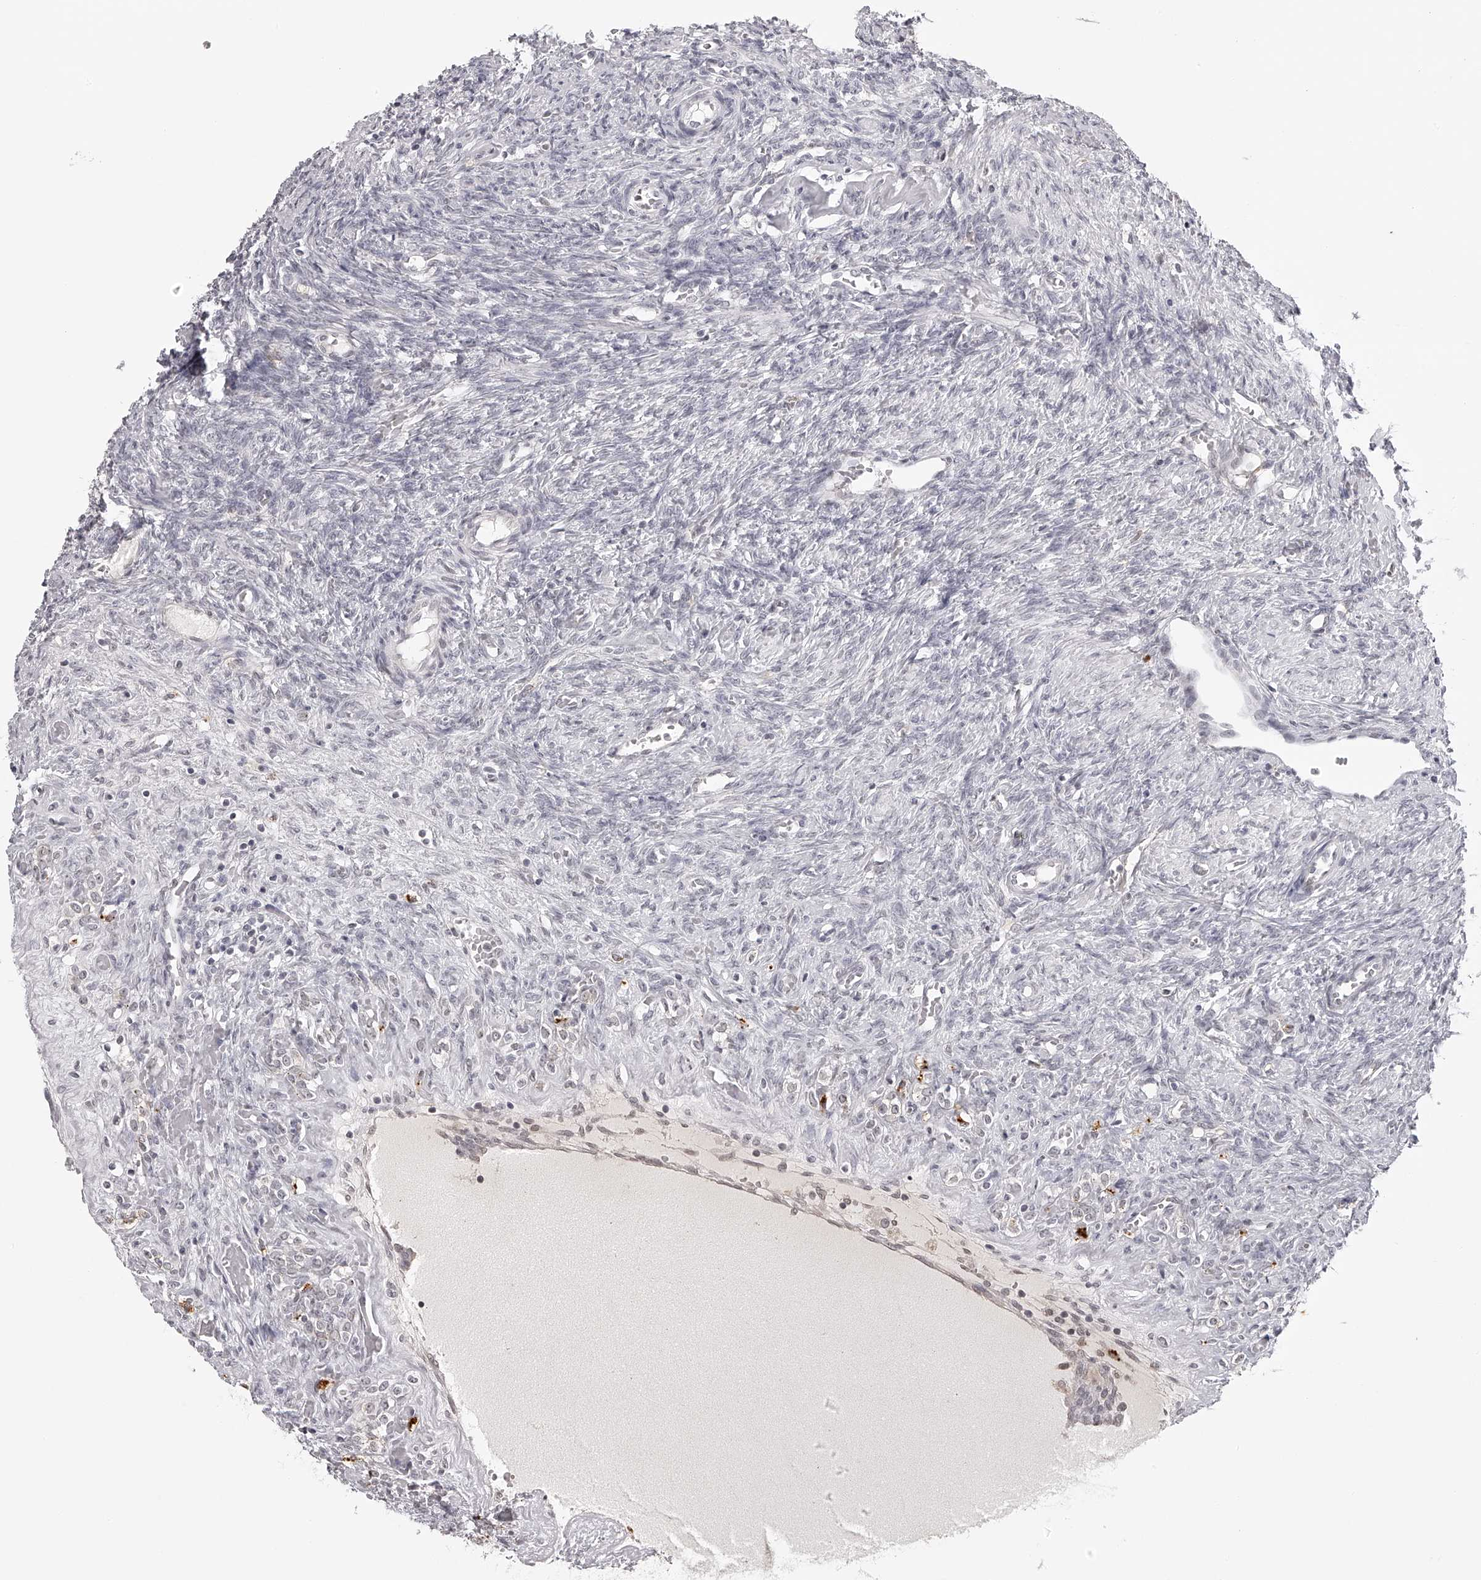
{"staining": {"intensity": "negative", "quantity": "none", "location": "none"}, "tissue": "ovary", "cell_type": "Ovarian stroma cells", "image_type": "normal", "snomed": [{"axis": "morphology", "description": "Normal tissue, NOS"}, {"axis": "topography", "description": "Ovary"}], "caption": "A histopathology image of ovary stained for a protein shows no brown staining in ovarian stroma cells.", "gene": "RNF220", "patient": {"sex": "female", "age": 41}}